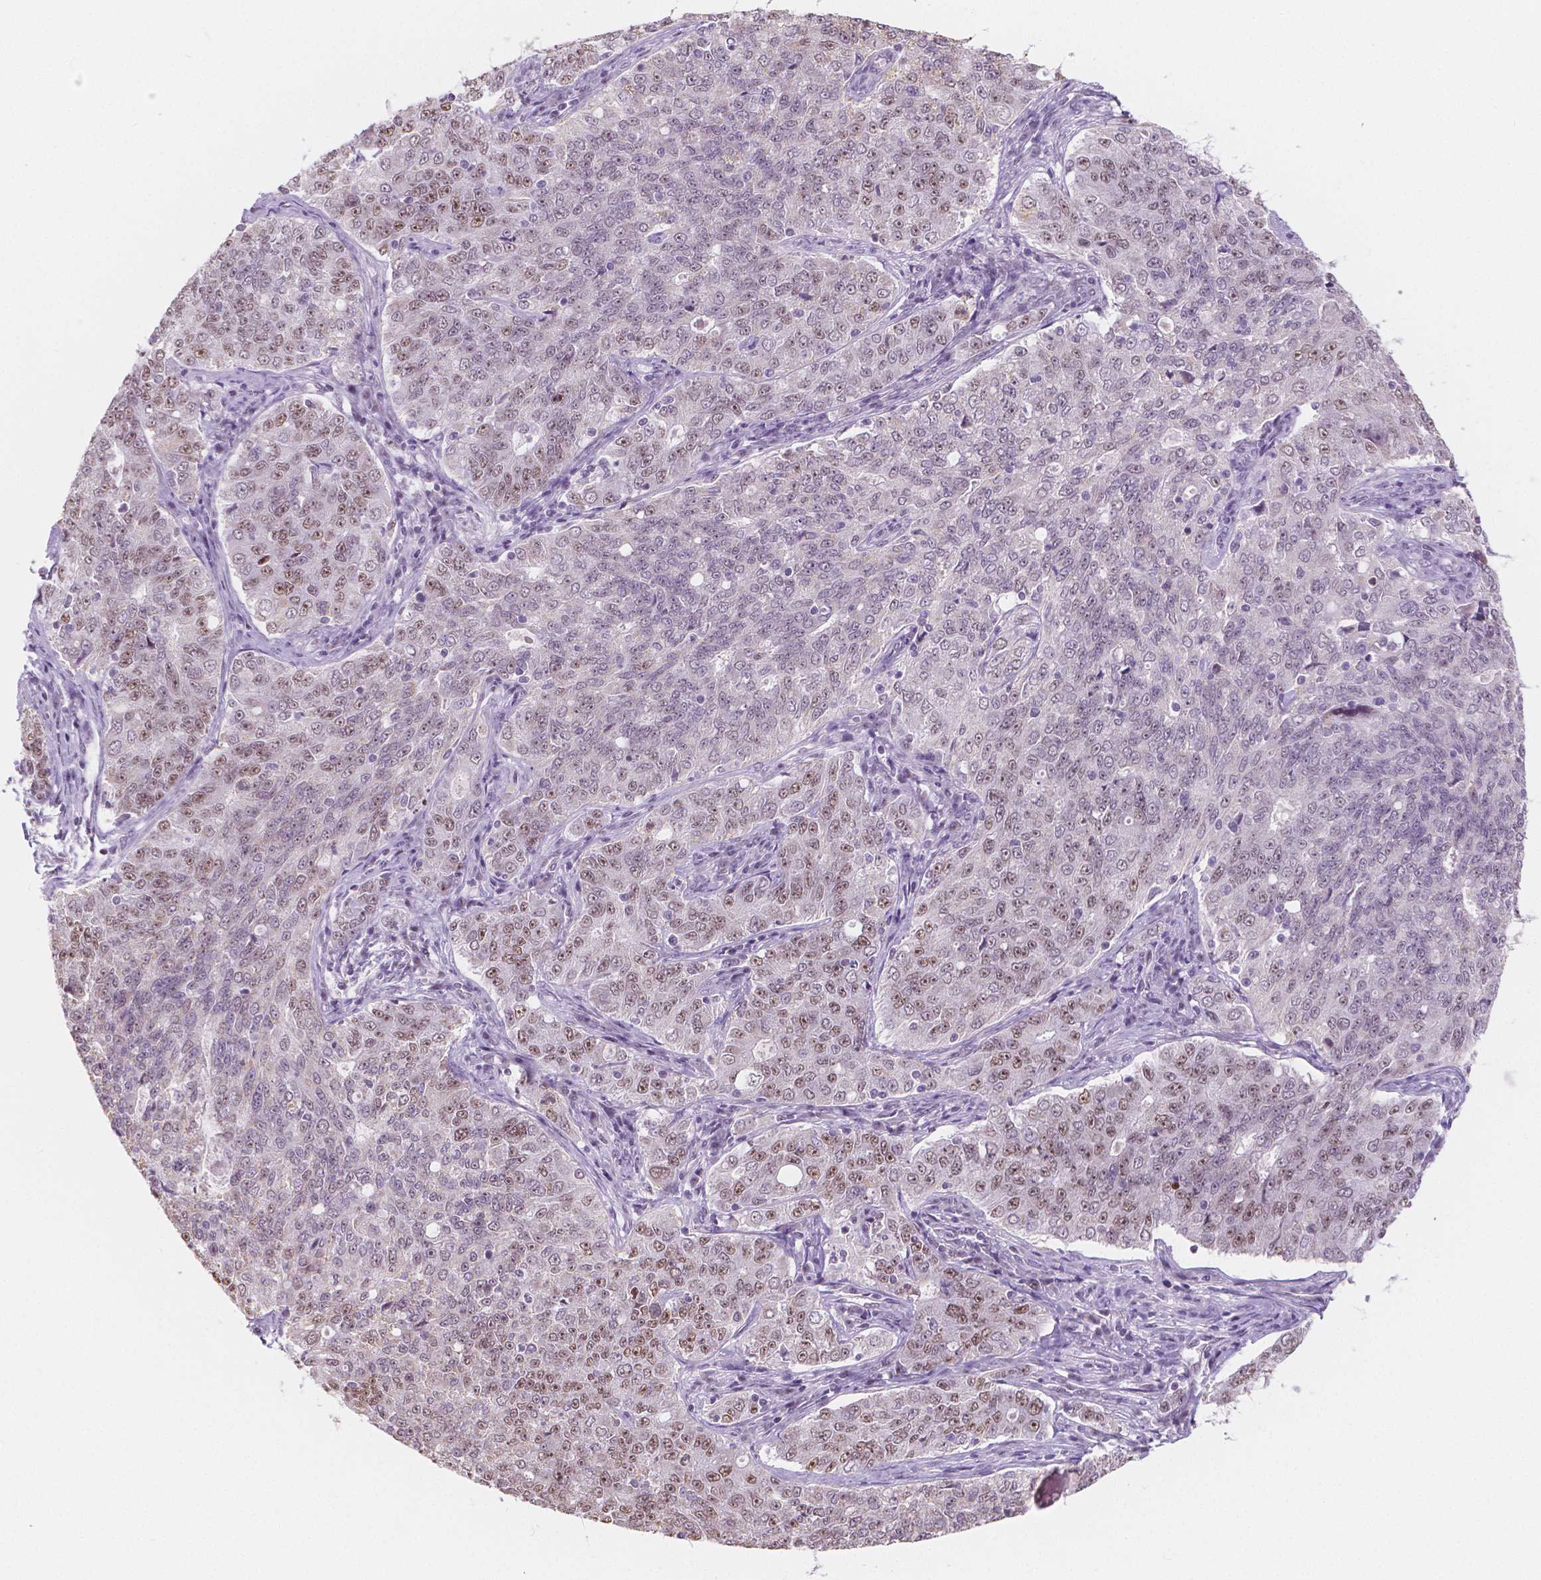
{"staining": {"intensity": "moderate", "quantity": "25%-75%", "location": "nuclear"}, "tissue": "endometrial cancer", "cell_type": "Tumor cells", "image_type": "cancer", "snomed": [{"axis": "morphology", "description": "Adenocarcinoma, NOS"}, {"axis": "topography", "description": "Endometrium"}], "caption": "Immunohistochemical staining of human endometrial adenocarcinoma reveals medium levels of moderate nuclear staining in about 25%-75% of tumor cells. The staining is performed using DAB brown chromogen to label protein expression. The nuclei are counter-stained blue using hematoxylin.", "gene": "NOLC1", "patient": {"sex": "female", "age": 43}}